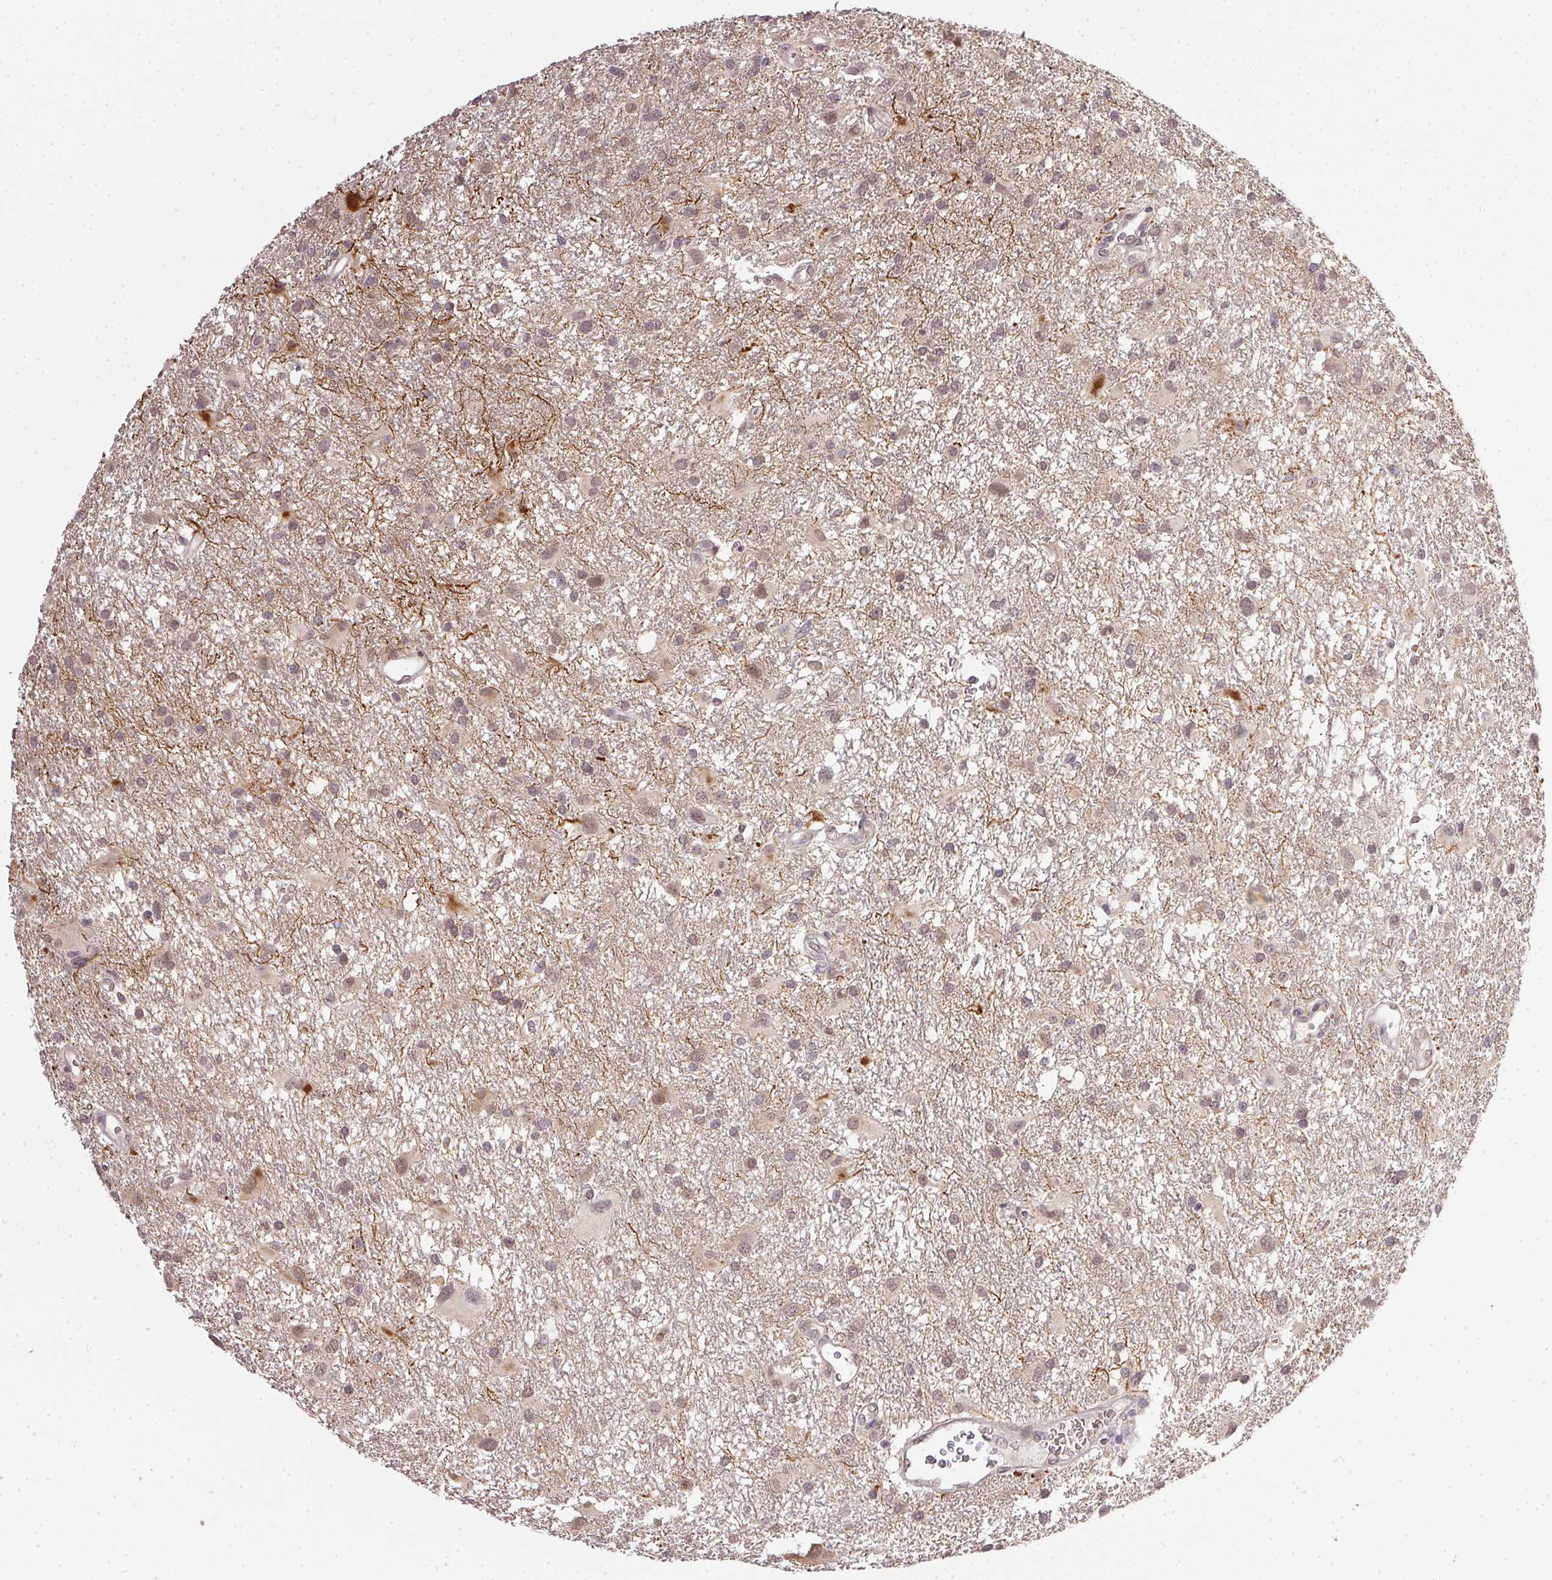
{"staining": {"intensity": "weak", "quantity": "25%-75%", "location": "cytoplasmic/membranous,nuclear"}, "tissue": "glioma", "cell_type": "Tumor cells", "image_type": "cancer", "snomed": [{"axis": "morphology", "description": "Glioma, malignant, High grade"}, {"axis": "topography", "description": "Brain"}], "caption": "There is low levels of weak cytoplasmic/membranous and nuclear positivity in tumor cells of glioma, as demonstrated by immunohistochemical staining (brown color).", "gene": "PPP4R4", "patient": {"sex": "male", "age": 53}}